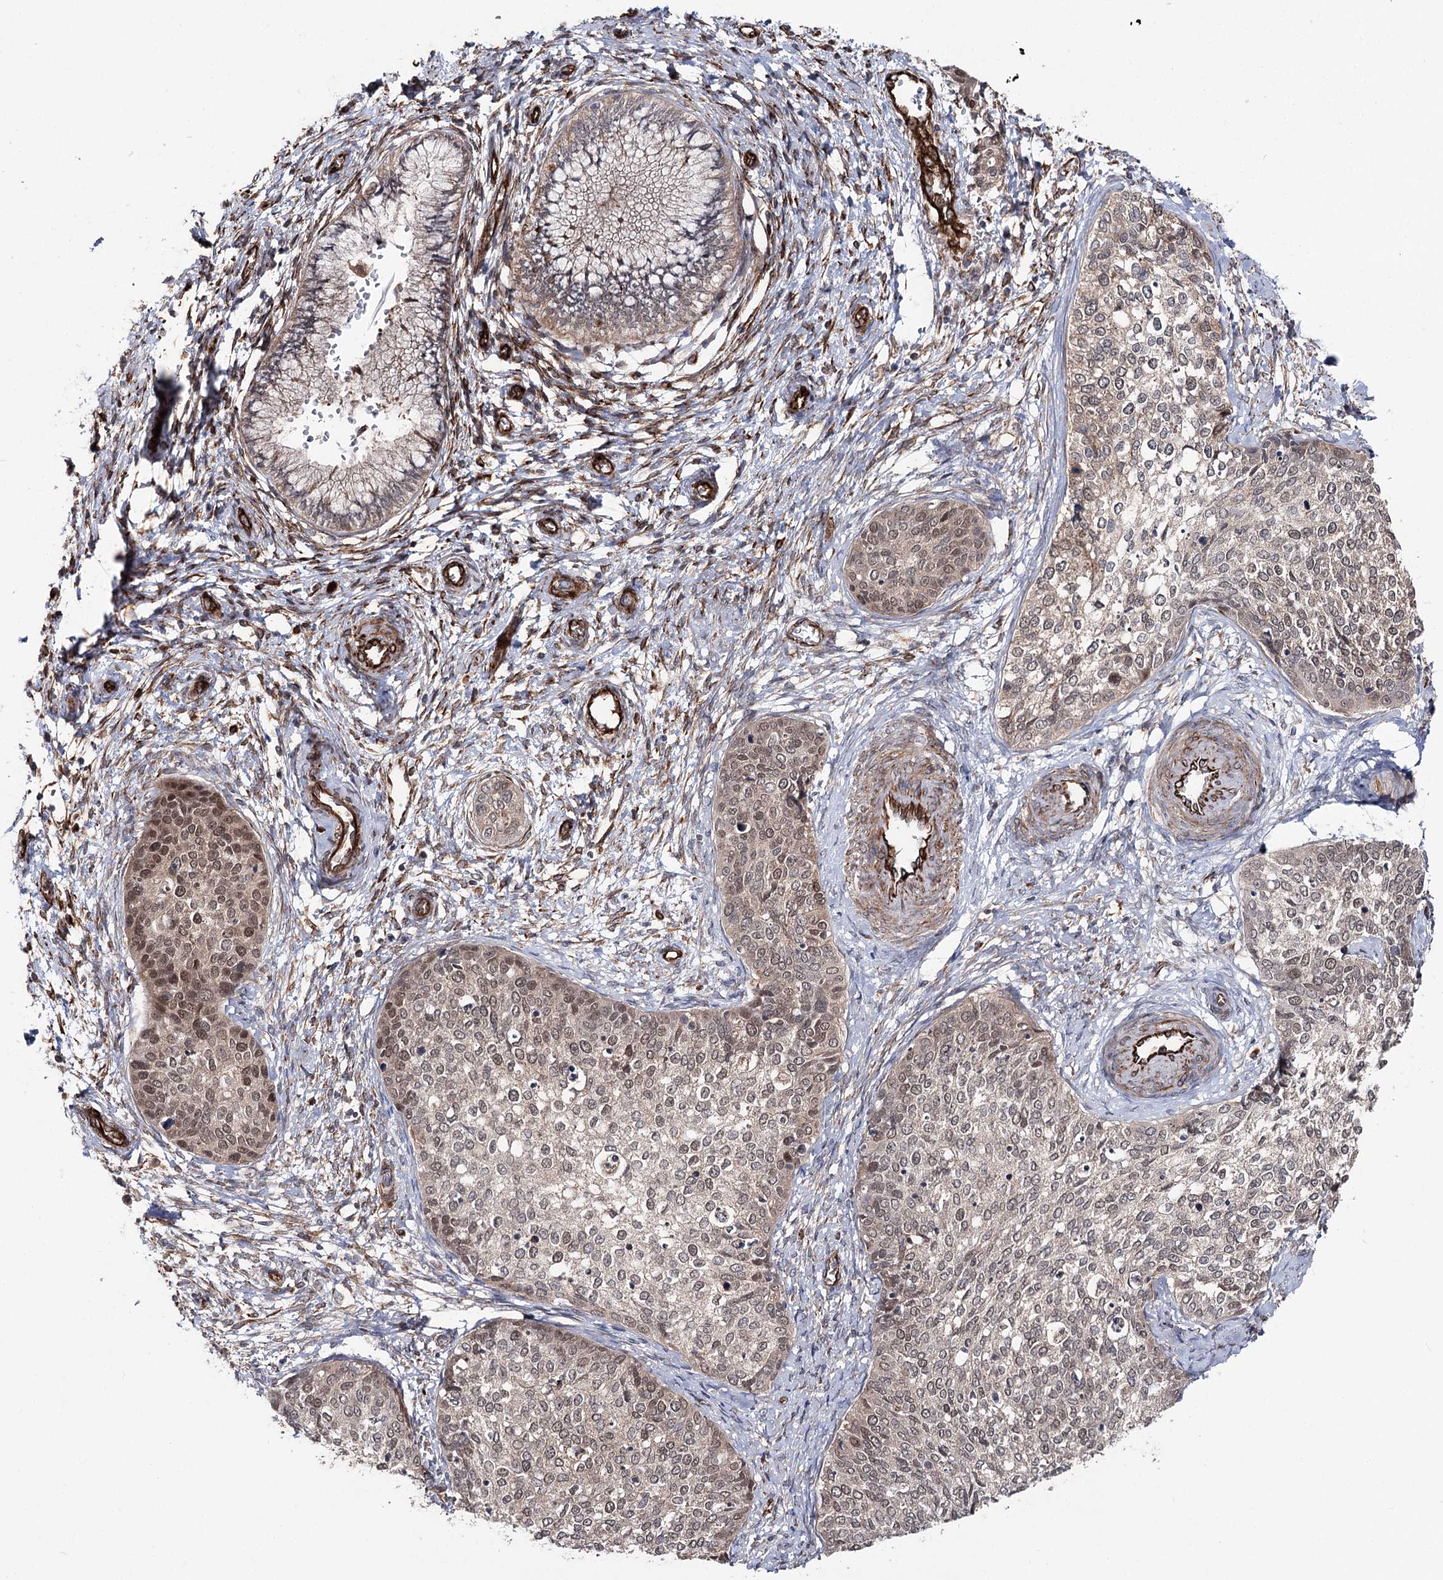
{"staining": {"intensity": "weak", "quantity": ">75%", "location": "cytoplasmic/membranous,nuclear"}, "tissue": "cervical cancer", "cell_type": "Tumor cells", "image_type": "cancer", "snomed": [{"axis": "morphology", "description": "Squamous cell carcinoma, NOS"}, {"axis": "topography", "description": "Cervix"}], "caption": "Weak cytoplasmic/membranous and nuclear protein positivity is present in about >75% of tumor cells in cervical squamous cell carcinoma. (Brightfield microscopy of DAB IHC at high magnification).", "gene": "MIB1", "patient": {"sex": "female", "age": 37}}